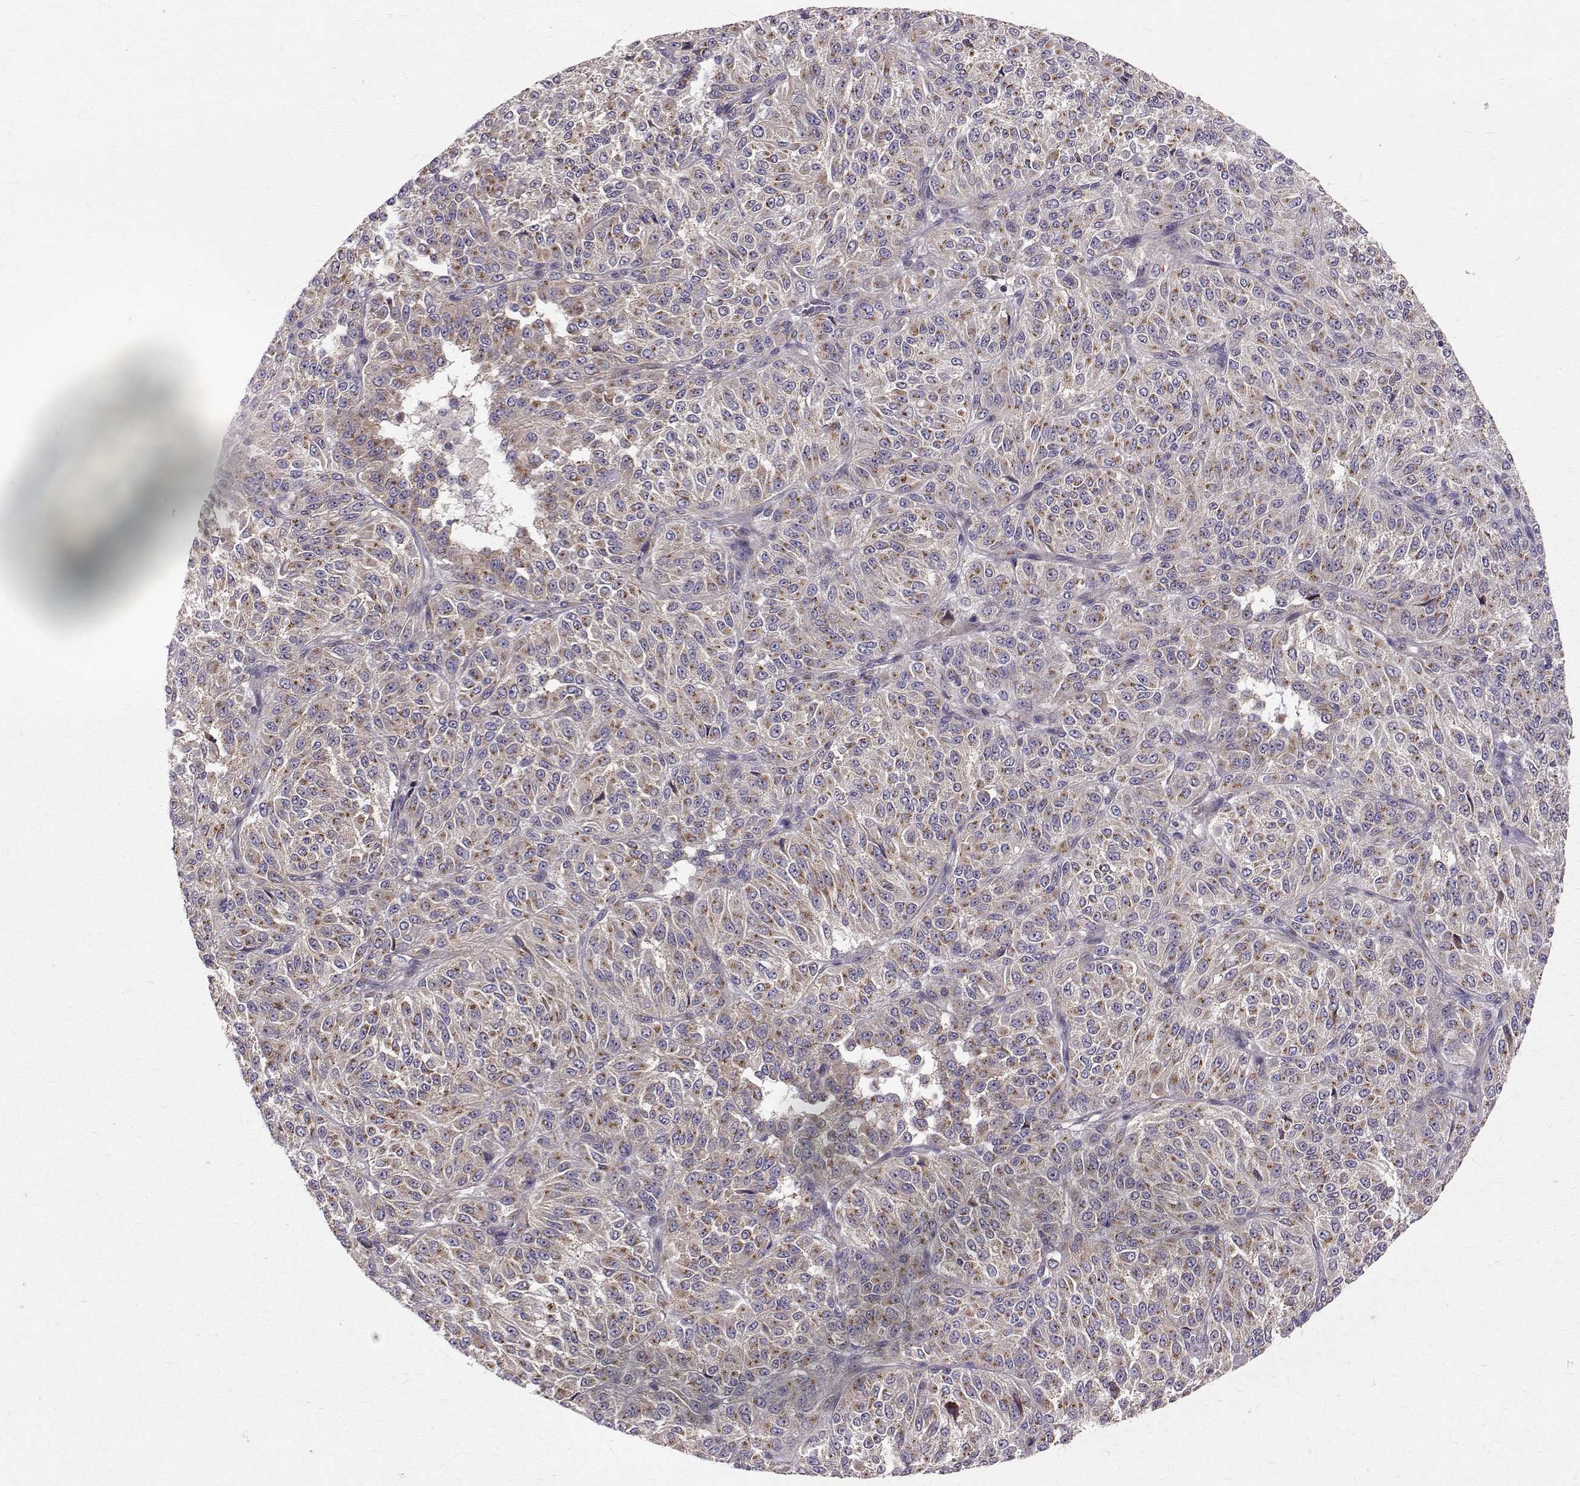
{"staining": {"intensity": "moderate", "quantity": "<25%", "location": "cytoplasmic/membranous"}, "tissue": "melanoma", "cell_type": "Tumor cells", "image_type": "cancer", "snomed": [{"axis": "morphology", "description": "Malignant melanoma, Metastatic site"}, {"axis": "topography", "description": "Brain"}], "caption": "Melanoma stained for a protein reveals moderate cytoplasmic/membranous positivity in tumor cells.", "gene": "ARFGAP1", "patient": {"sex": "female", "age": 56}}